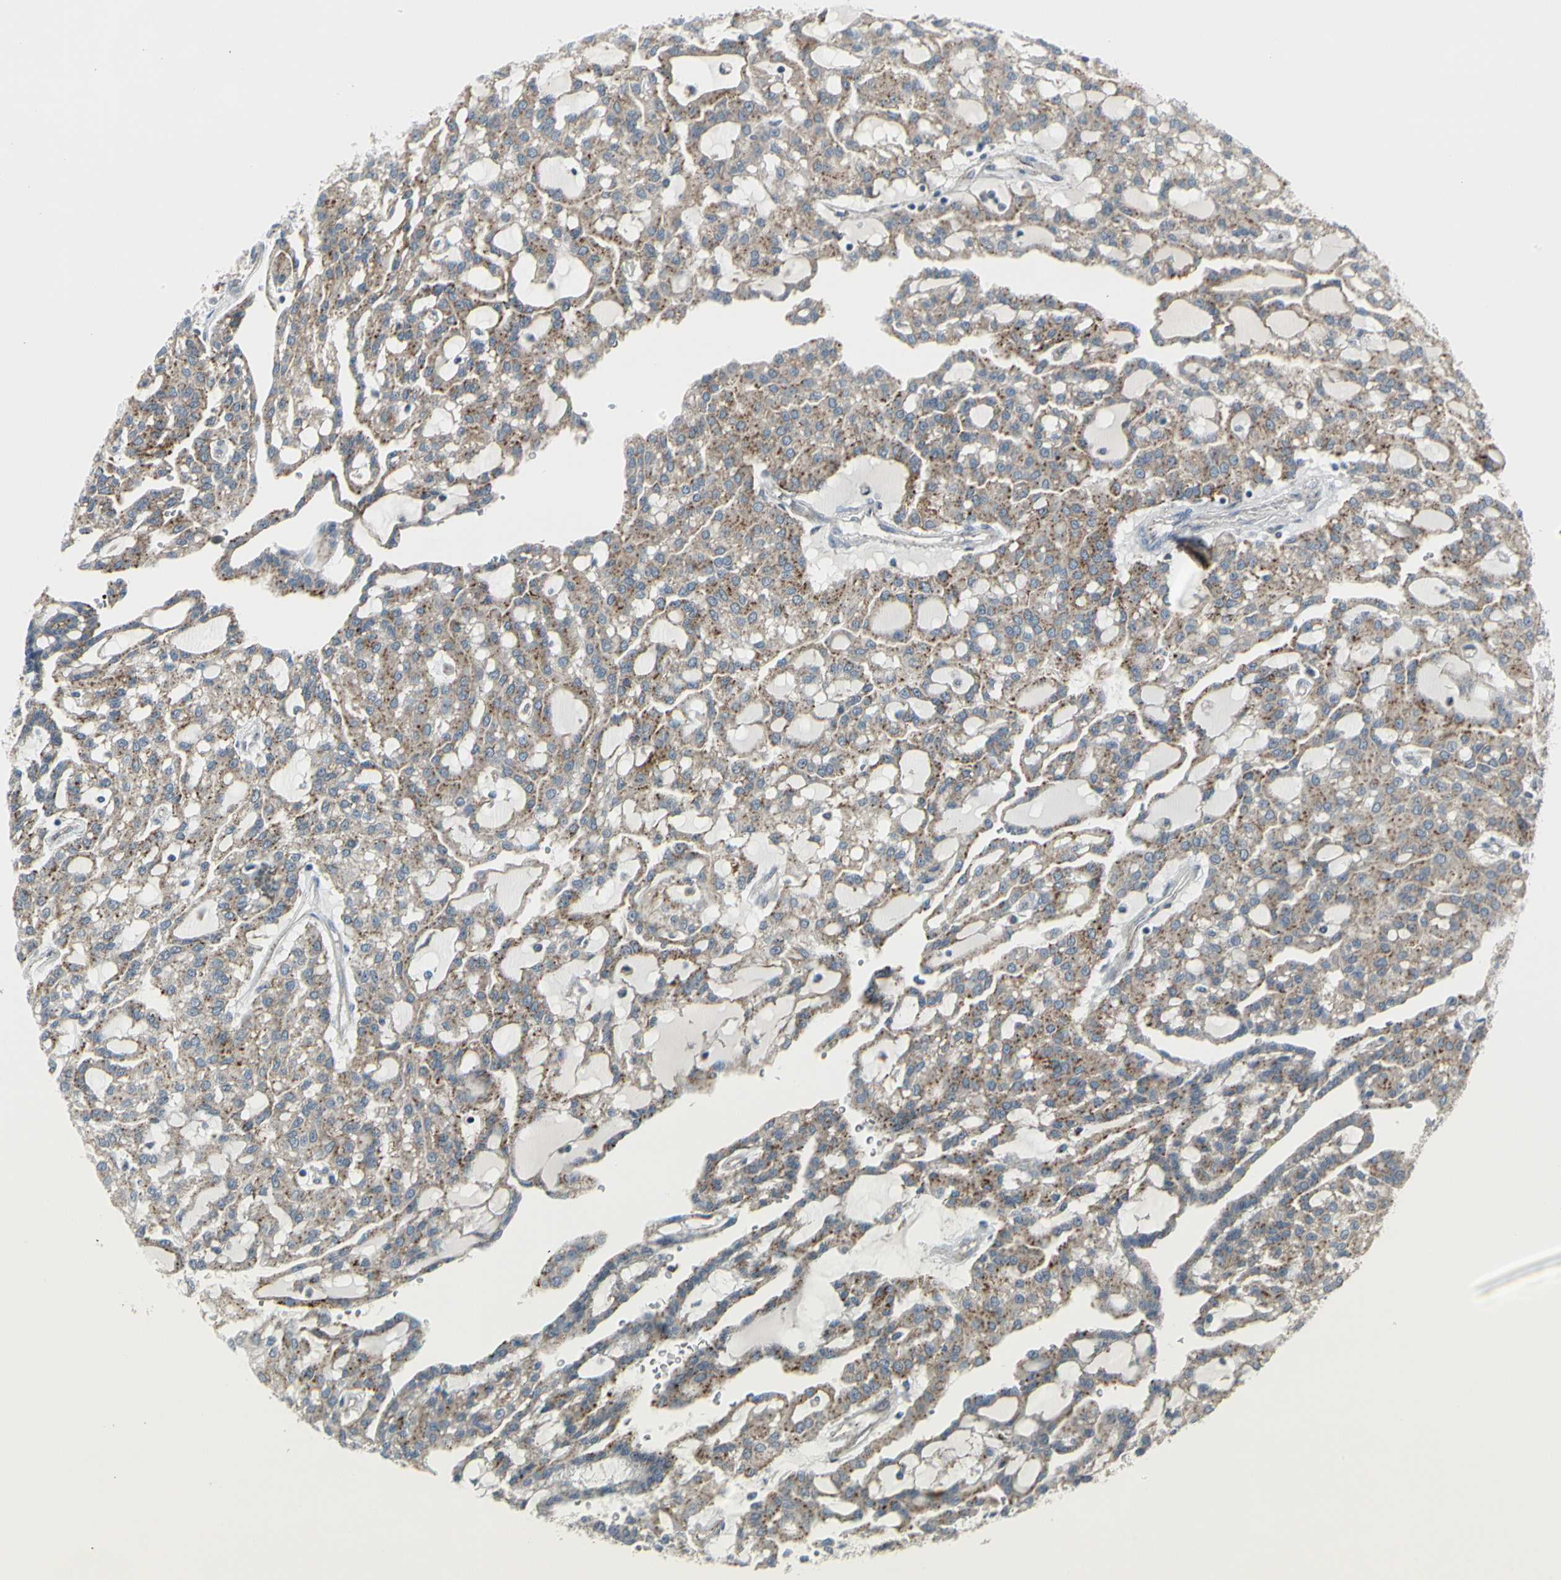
{"staining": {"intensity": "moderate", "quantity": ">75%", "location": "cytoplasmic/membranous"}, "tissue": "renal cancer", "cell_type": "Tumor cells", "image_type": "cancer", "snomed": [{"axis": "morphology", "description": "Adenocarcinoma, NOS"}, {"axis": "topography", "description": "Kidney"}], "caption": "IHC histopathology image of neoplastic tissue: human renal cancer stained using immunohistochemistry (IHC) reveals medium levels of moderate protein expression localized specifically in the cytoplasmic/membranous of tumor cells, appearing as a cytoplasmic/membranous brown color.", "gene": "GRN", "patient": {"sex": "male", "age": 63}}